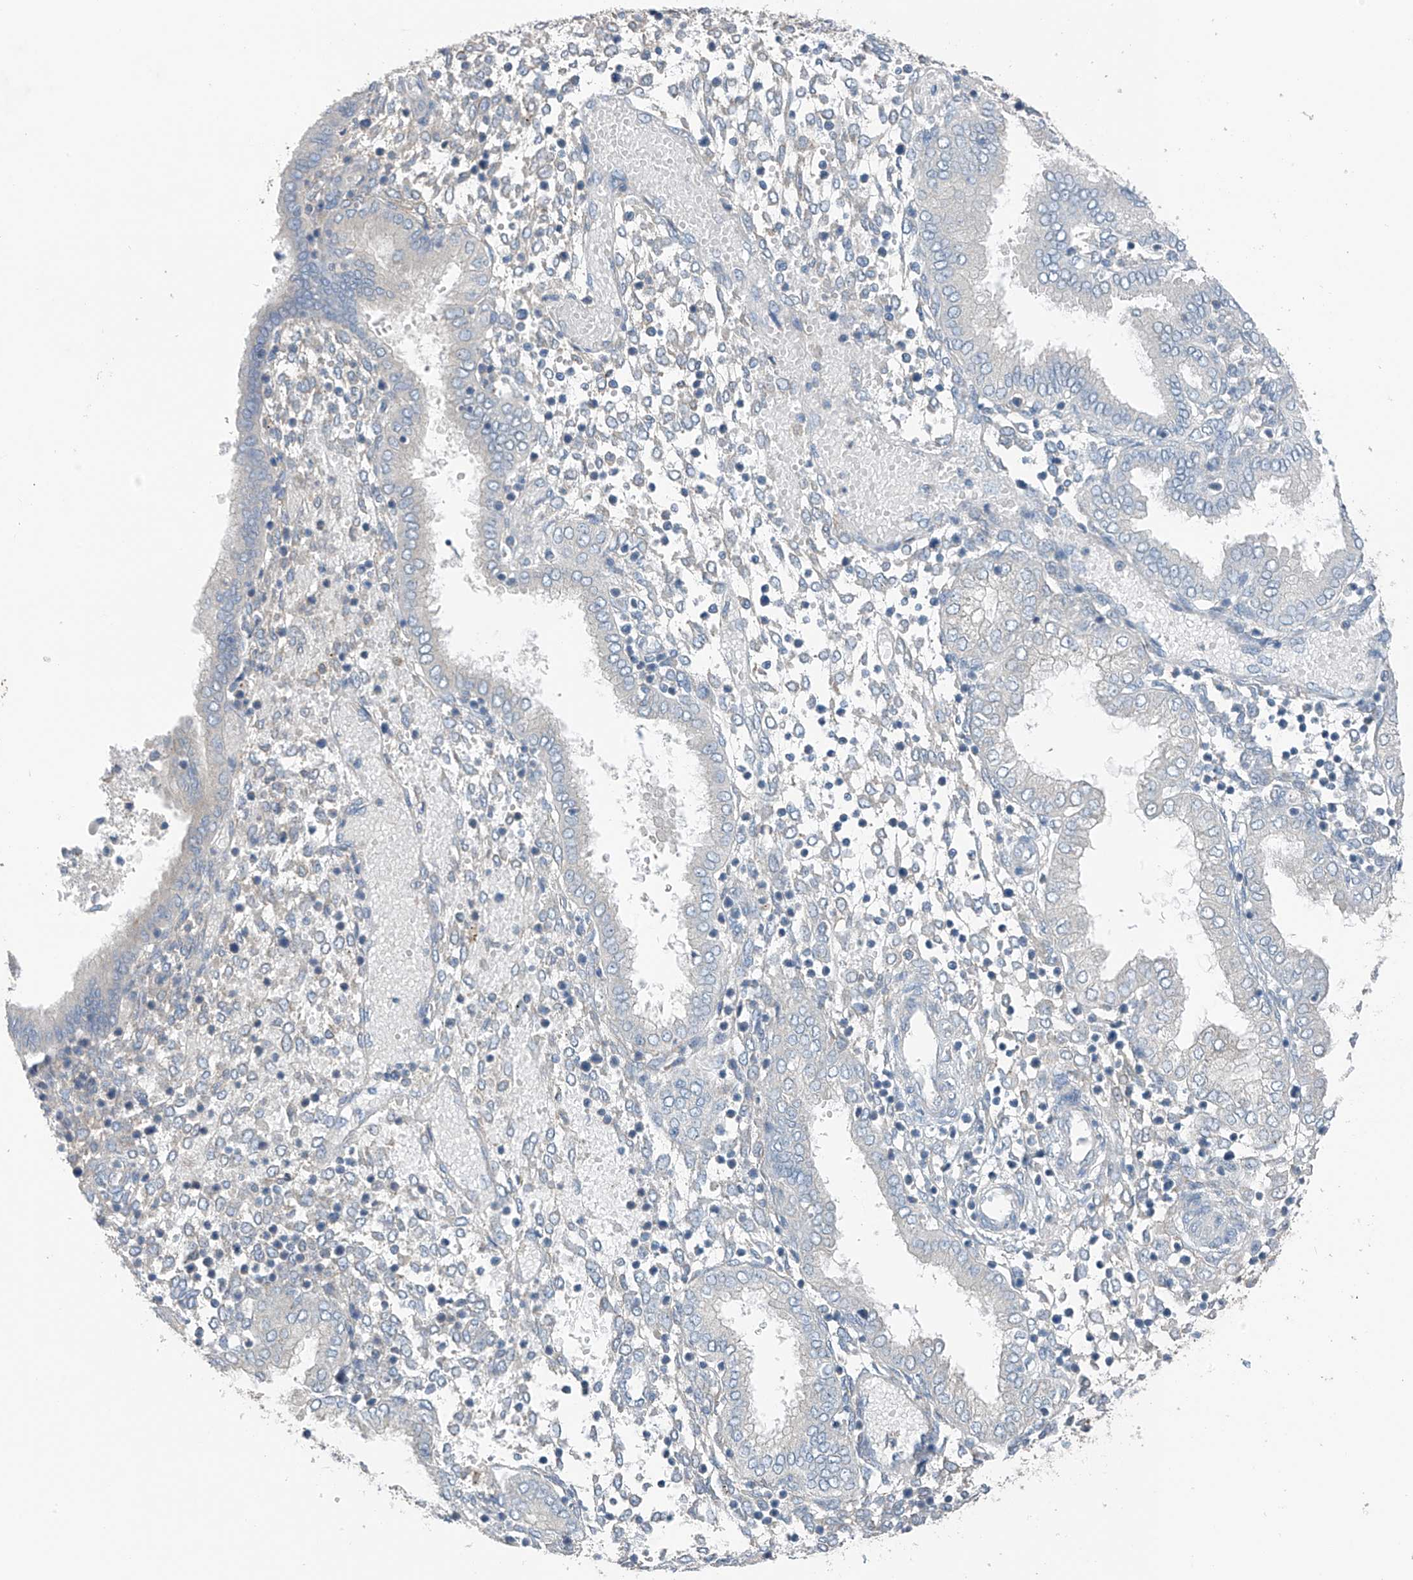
{"staining": {"intensity": "negative", "quantity": "none", "location": "none"}, "tissue": "endometrium", "cell_type": "Cells in endometrial stroma", "image_type": "normal", "snomed": [{"axis": "morphology", "description": "Normal tissue, NOS"}, {"axis": "topography", "description": "Endometrium"}], "caption": "A high-resolution image shows immunohistochemistry staining of benign endometrium, which demonstrates no significant staining in cells in endometrial stroma.", "gene": "GALNTL6", "patient": {"sex": "female", "age": 53}}